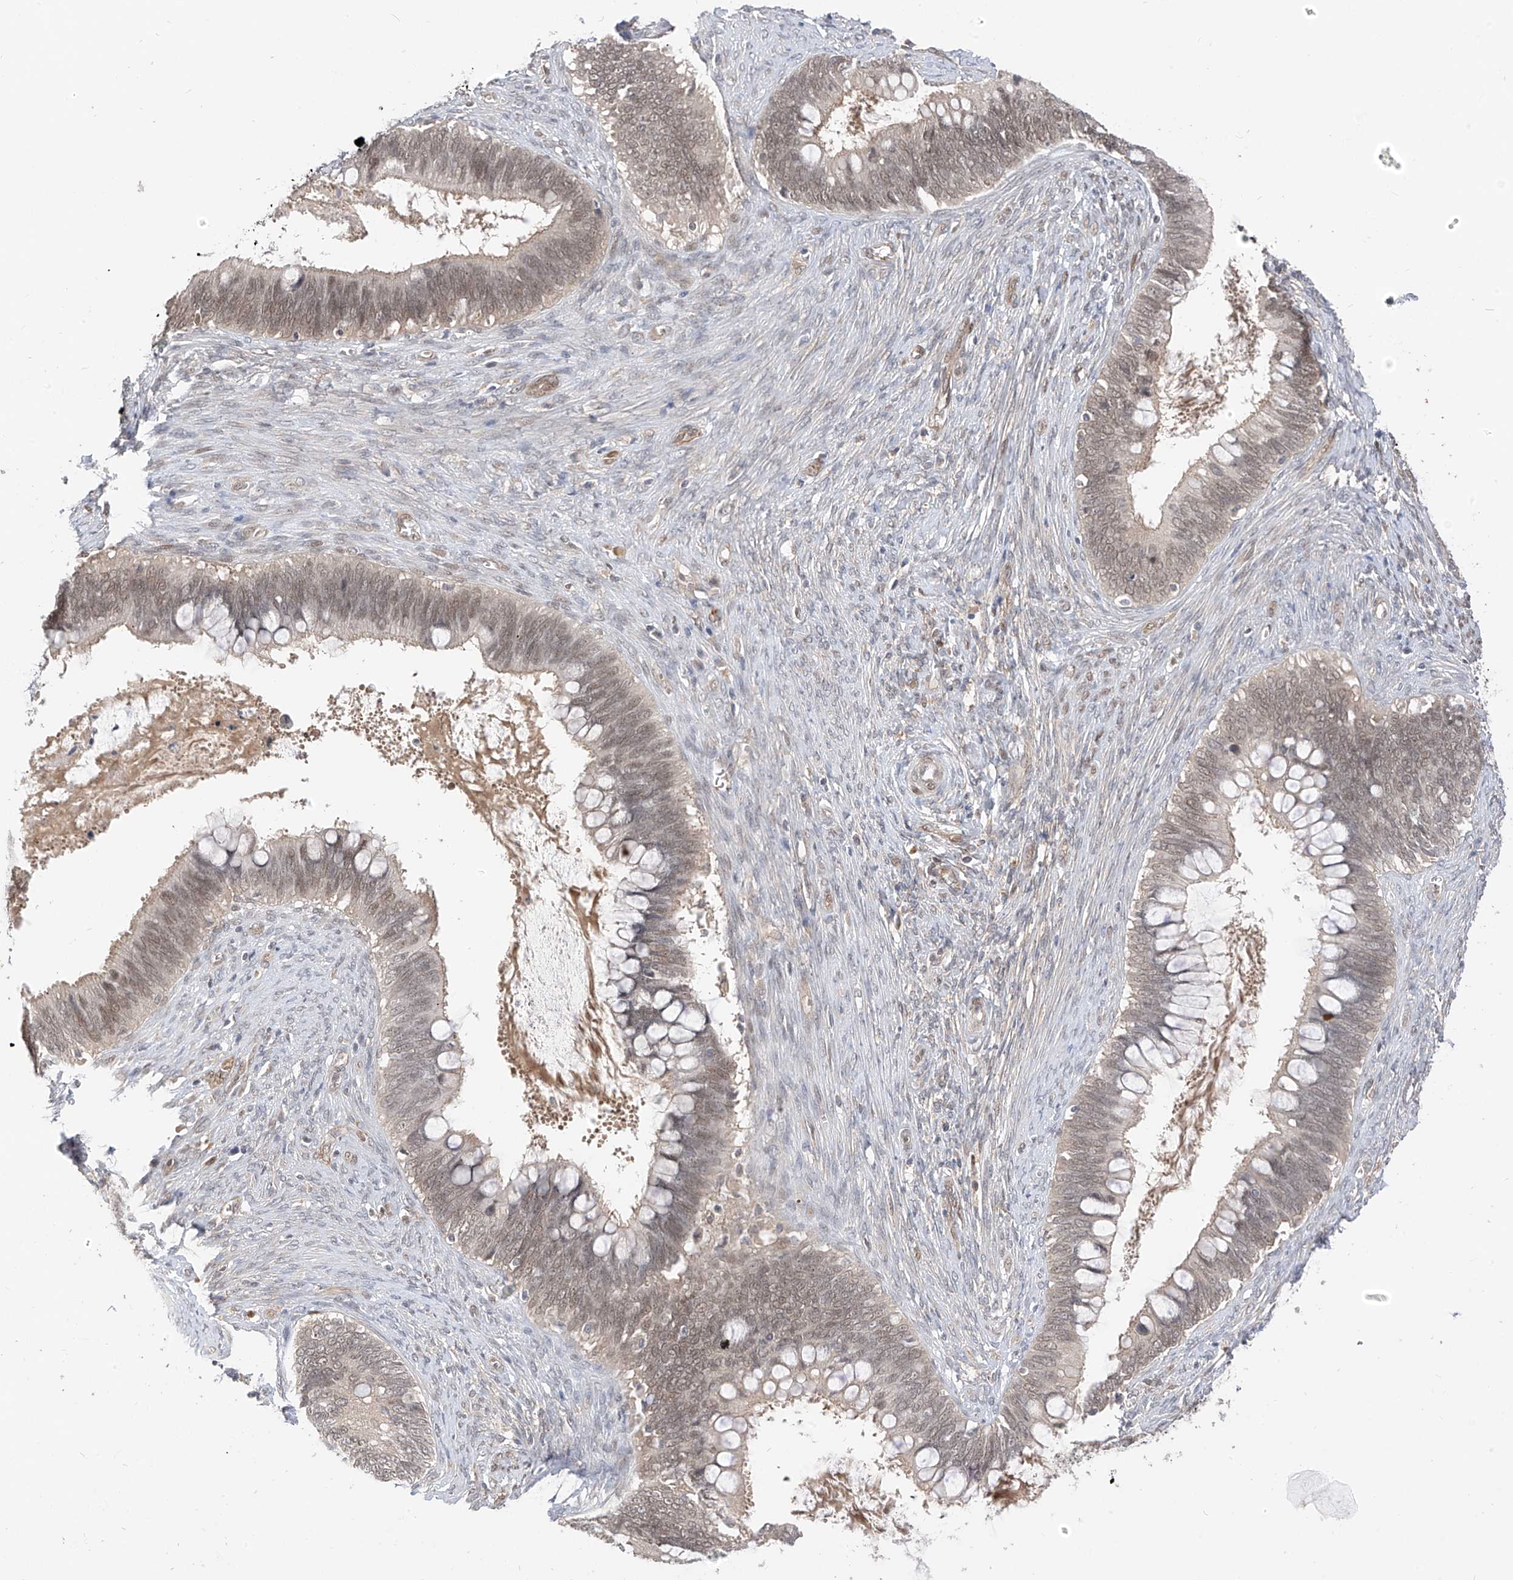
{"staining": {"intensity": "weak", "quantity": "25%-75%", "location": "nuclear"}, "tissue": "cervical cancer", "cell_type": "Tumor cells", "image_type": "cancer", "snomed": [{"axis": "morphology", "description": "Adenocarcinoma, NOS"}, {"axis": "topography", "description": "Cervix"}], "caption": "Cervical cancer was stained to show a protein in brown. There is low levels of weak nuclear expression in about 25%-75% of tumor cells.", "gene": "MRTFA", "patient": {"sex": "female", "age": 42}}